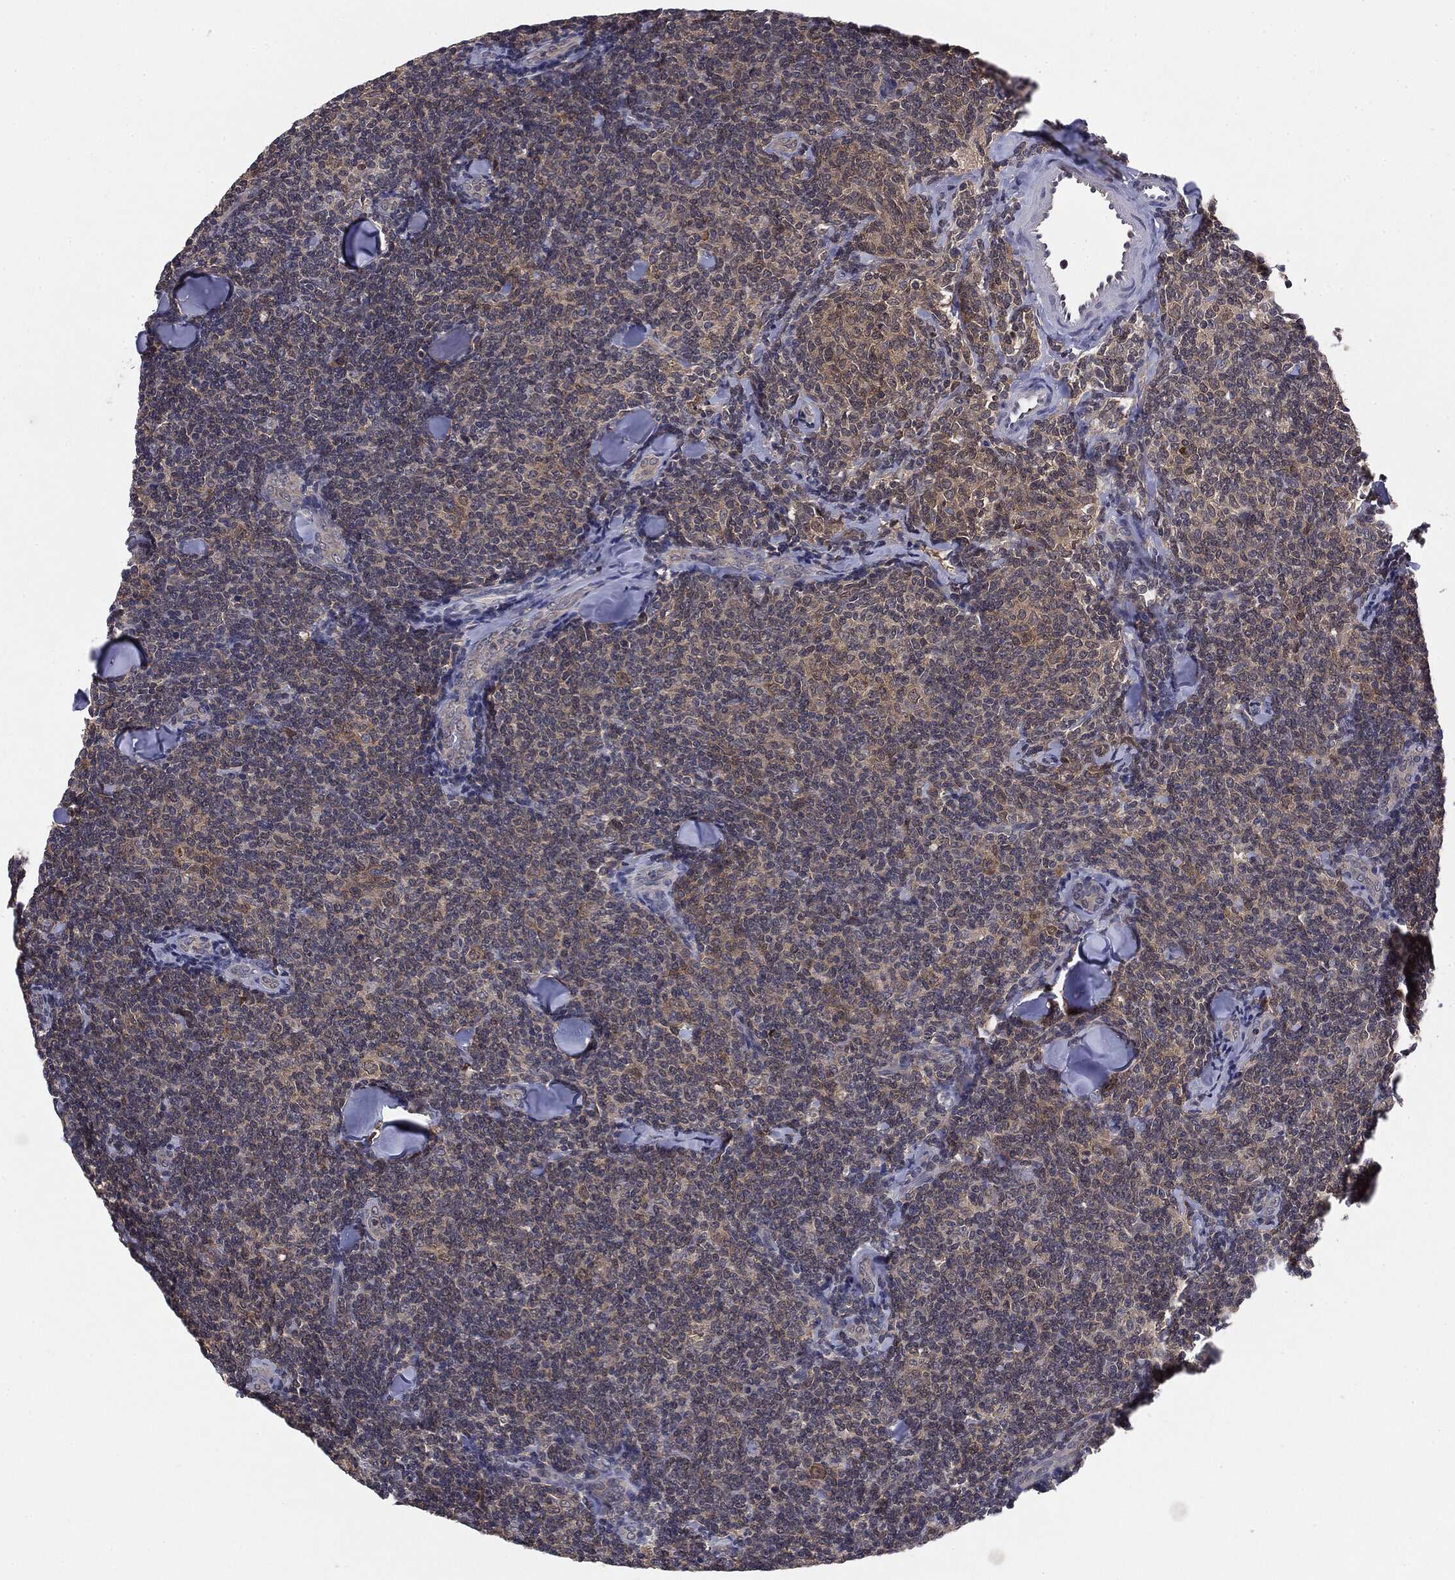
{"staining": {"intensity": "negative", "quantity": "none", "location": "none"}, "tissue": "lymphoma", "cell_type": "Tumor cells", "image_type": "cancer", "snomed": [{"axis": "morphology", "description": "Malignant lymphoma, non-Hodgkin's type, Low grade"}, {"axis": "topography", "description": "Lymph node"}], "caption": "Histopathology image shows no protein staining in tumor cells of lymphoma tissue.", "gene": "KRT7", "patient": {"sex": "female", "age": 56}}